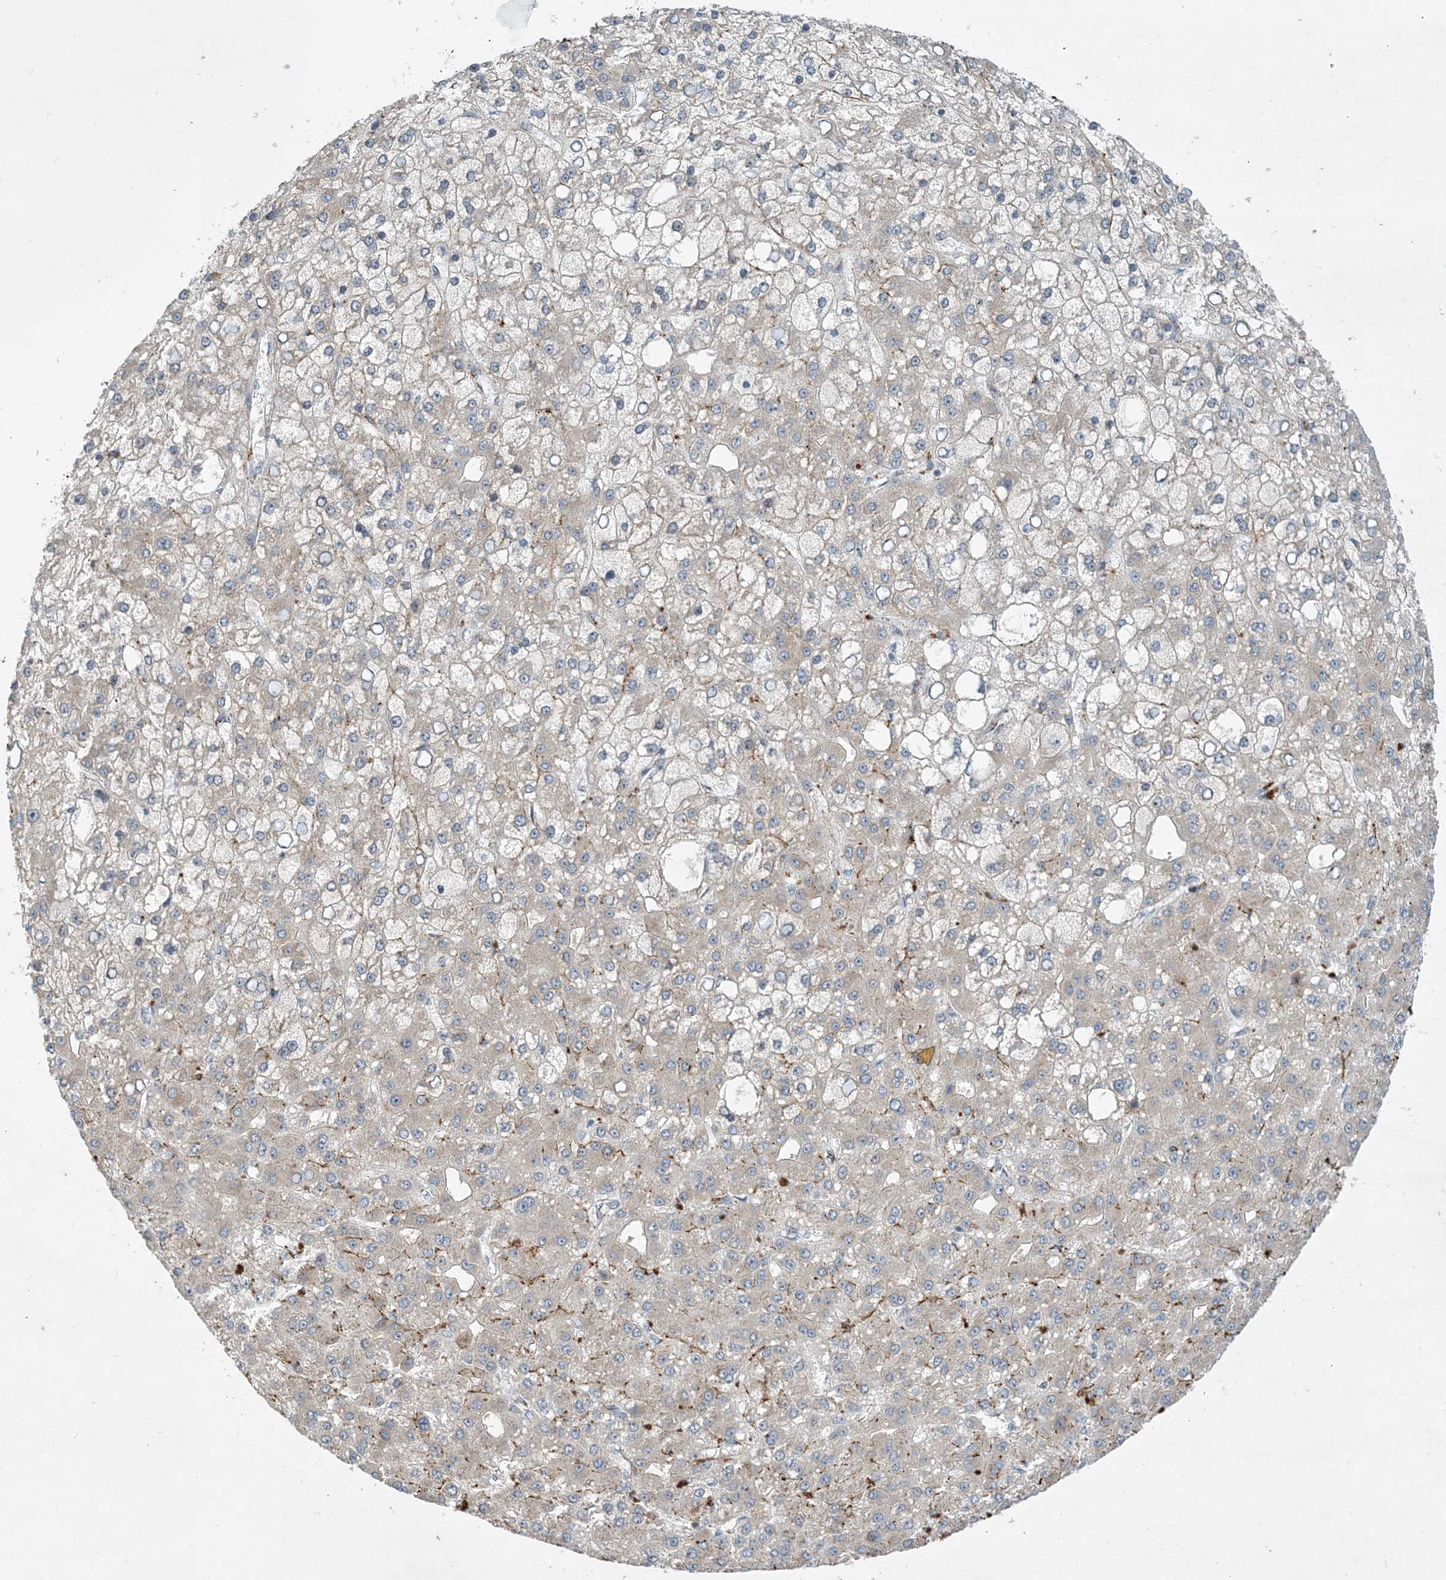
{"staining": {"intensity": "negative", "quantity": "none", "location": "none"}, "tissue": "liver cancer", "cell_type": "Tumor cells", "image_type": "cancer", "snomed": [{"axis": "morphology", "description": "Carcinoma, Hepatocellular, NOS"}, {"axis": "topography", "description": "Liver"}], "caption": "Immunohistochemical staining of liver cancer exhibits no significant expression in tumor cells. Brightfield microscopy of immunohistochemistry (IHC) stained with DAB (3,3'-diaminobenzidine) (brown) and hematoxylin (blue), captured at high magnification.", "gene": "TINAG", "patient": {"sex": "male", "age": 67}}